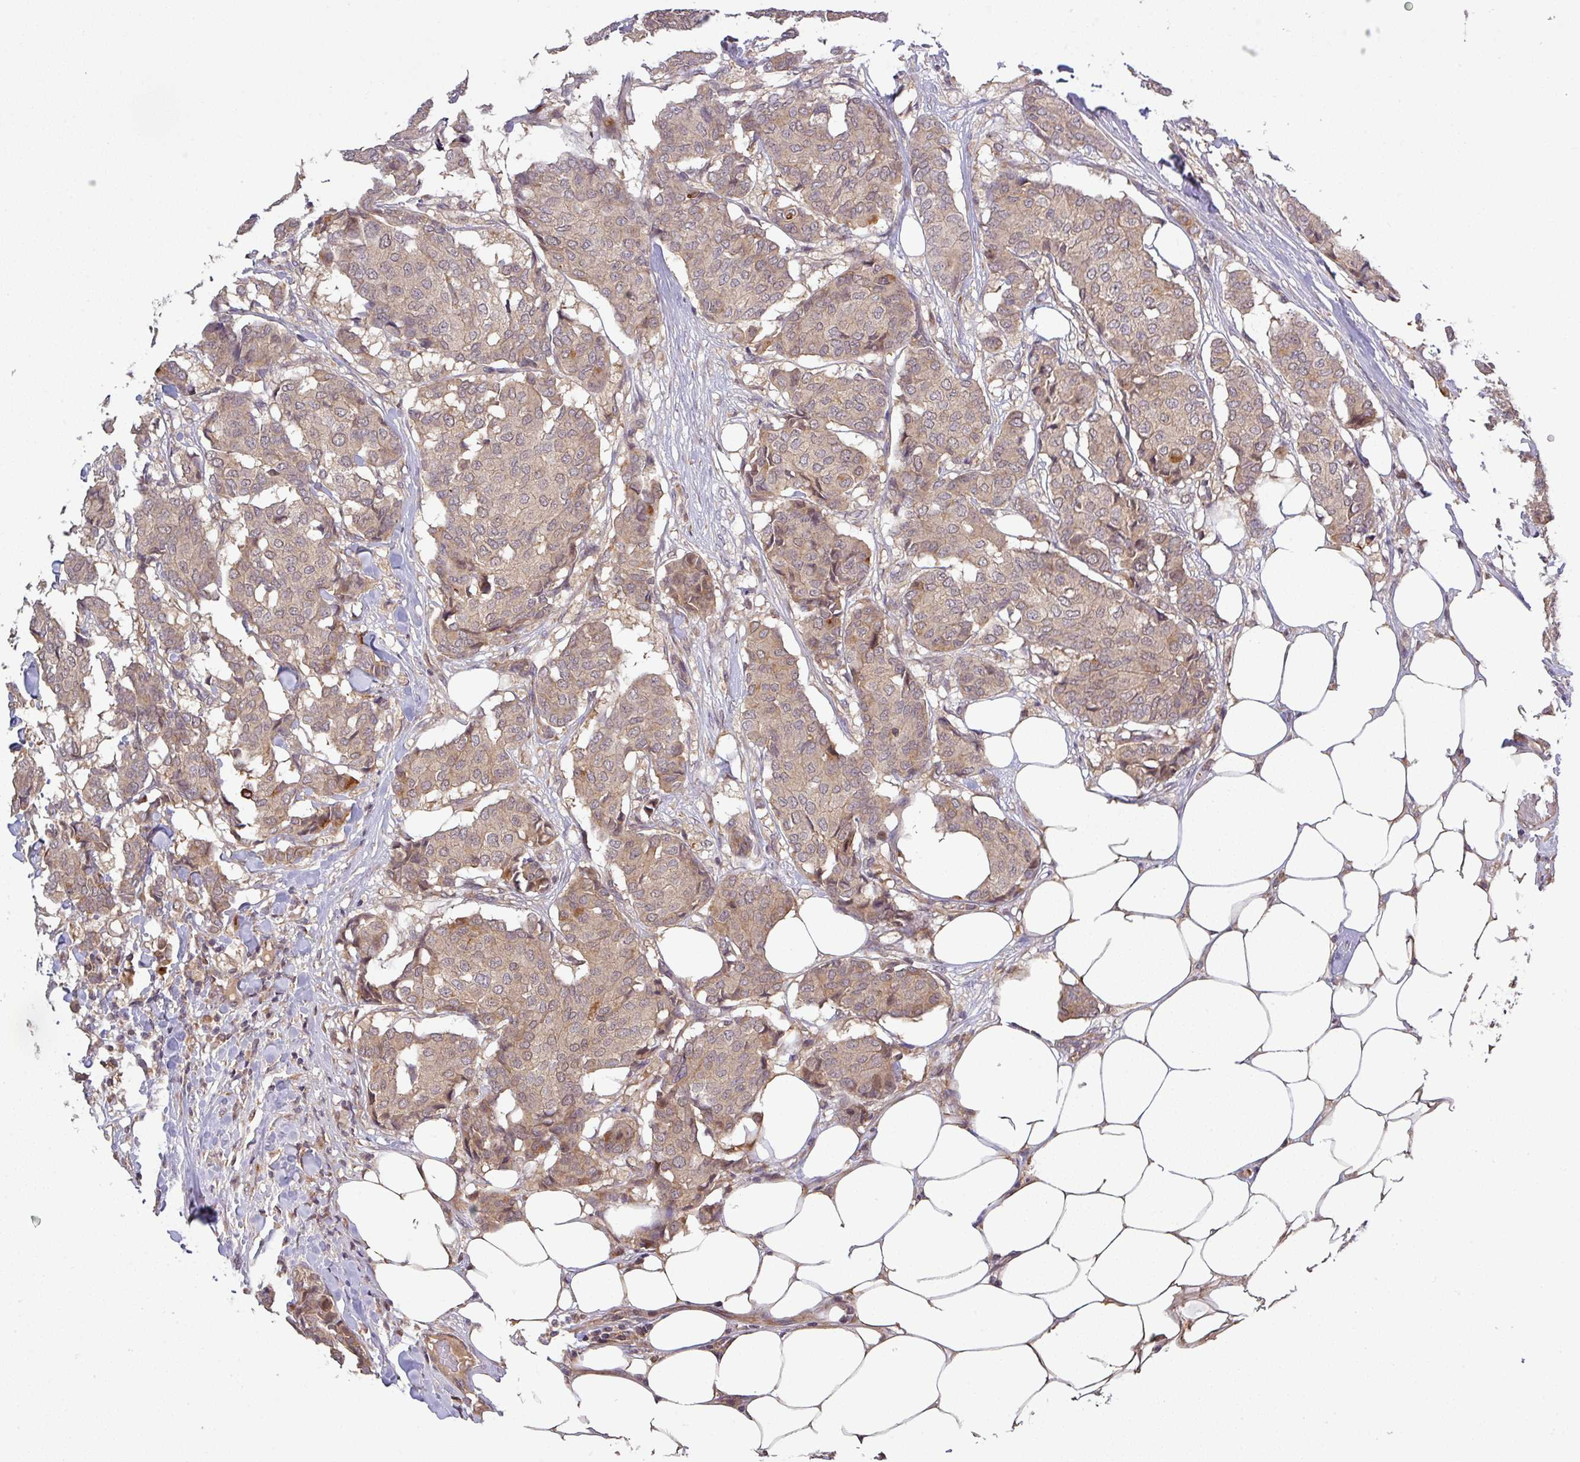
{"staining": {"intensity": "weak", "quantity": ">75%", "location": "cytoplasmic/membranous"}, "tissue": "breast cancer", "cell_type": "Tumor cells", "image_type": "cancer", "snomed": [{"axis": "morphology", "description": "Duct carcinoma"}, {"axis": "topography", "description": "Breast"}], "caption": "Protein expression analysis of human breast invasive ductal carcinoma reveals weak cytoplasmic/membranous expression in about >75% of tumor cells.", "gene": "CCDC121", "patient": {"sex": "female", "age": 75}}